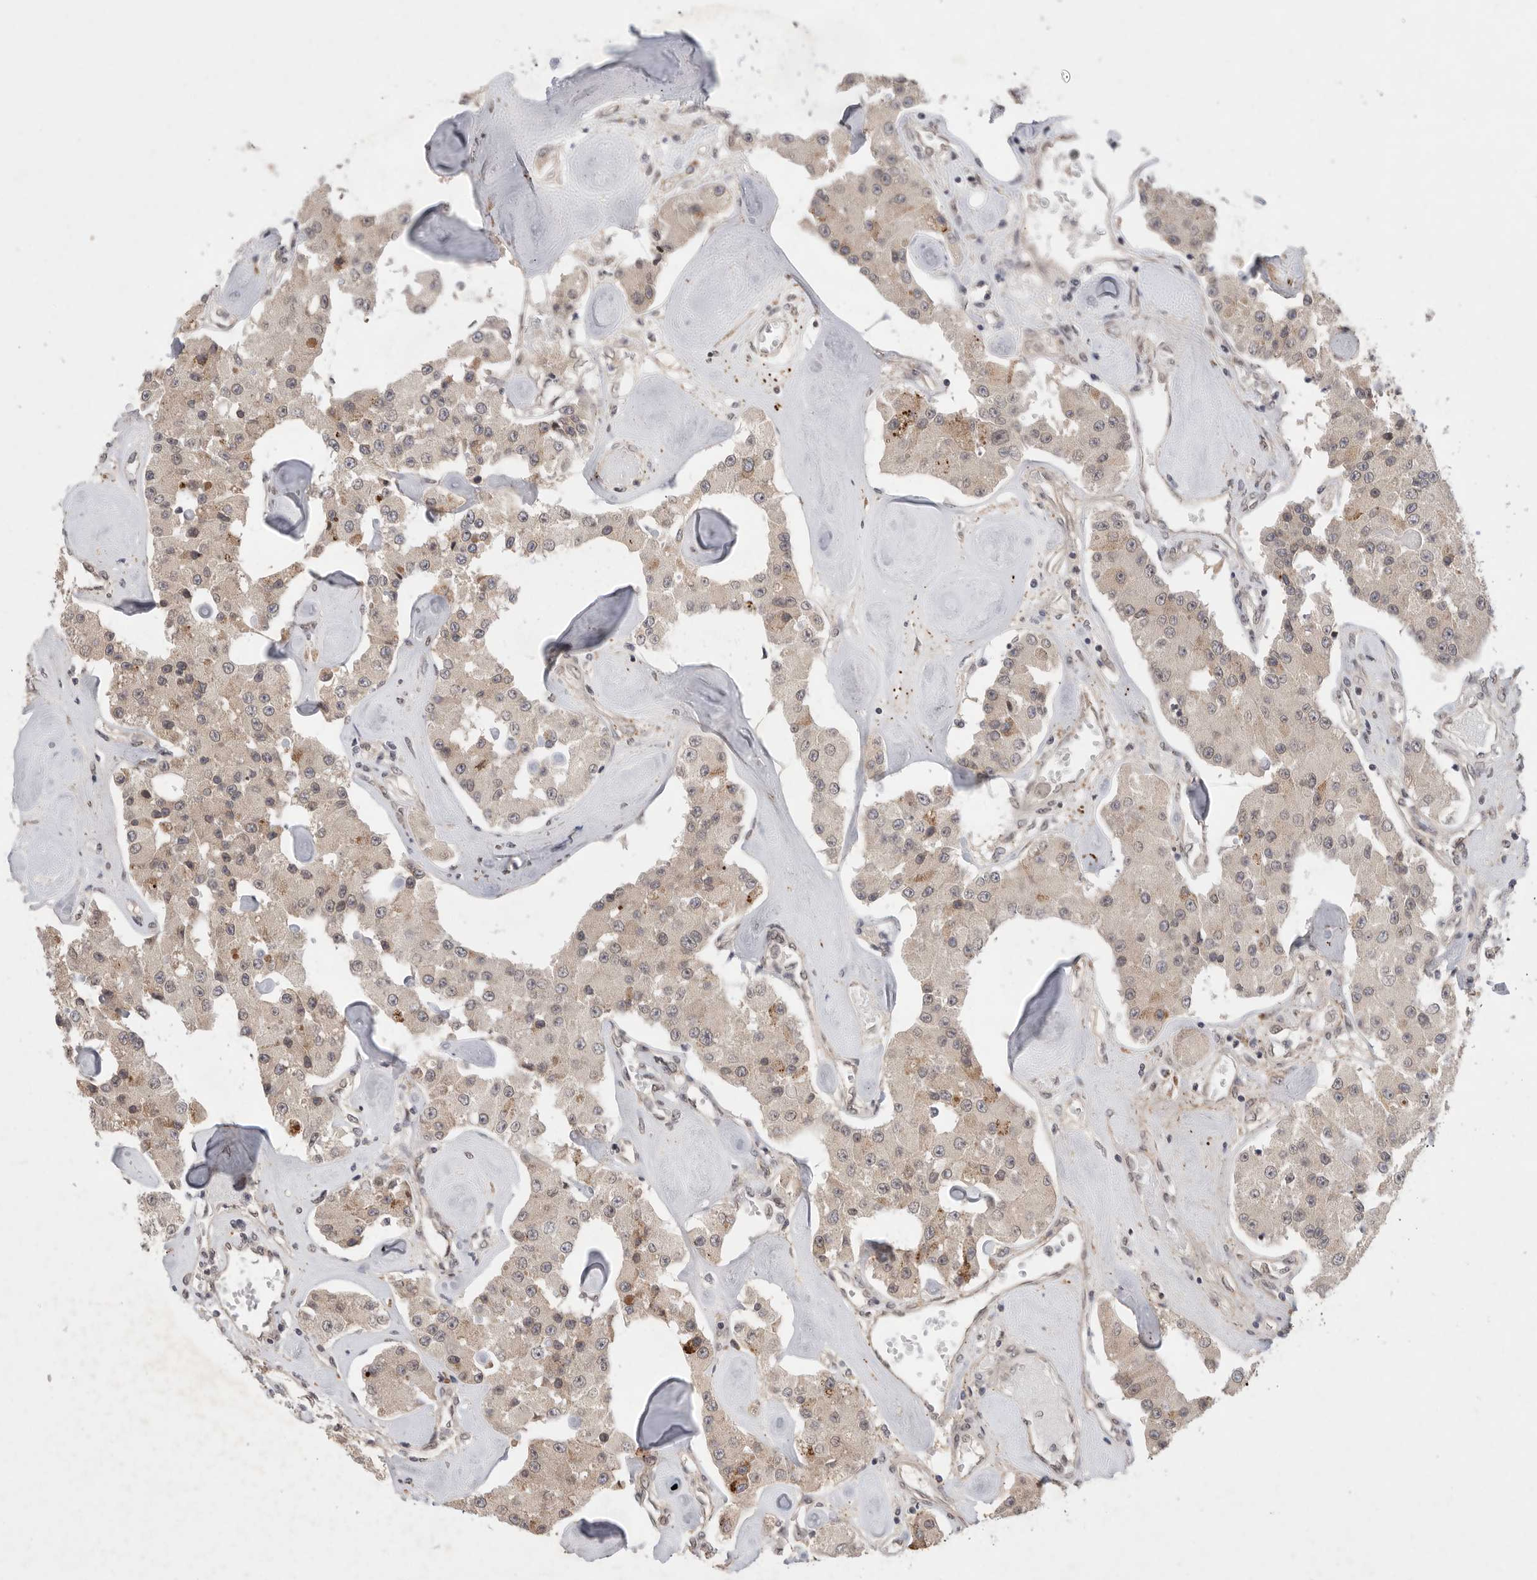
{"staining": {"intensity": "weak", "quantity": "25%-75%", "location": "cytoplasmic/membranous"}, "tissue": "carcinoid", "cell_type": "Tumor cells", "image_type": "cancer", "snomed": [{"axis": "morphology", "description": "Carcinoid, malignant, NOS"}, {"axis": "topography", "description": "Pancreas"}], "caption": "The micrograph reveals immunohistochemical staining of carcinoid (malignant). There is weak cytoplasmic/membranous positivity is seen in about 25%-75% of tumor cells. (Stains: DAB (3,3'-diaminobenzidine) in brown, nuclei in blue, Microscopy: brightfield microscopy at high magnification).", "gene": "LEMD3", "patient": {"sex": "male", "age": 41}}